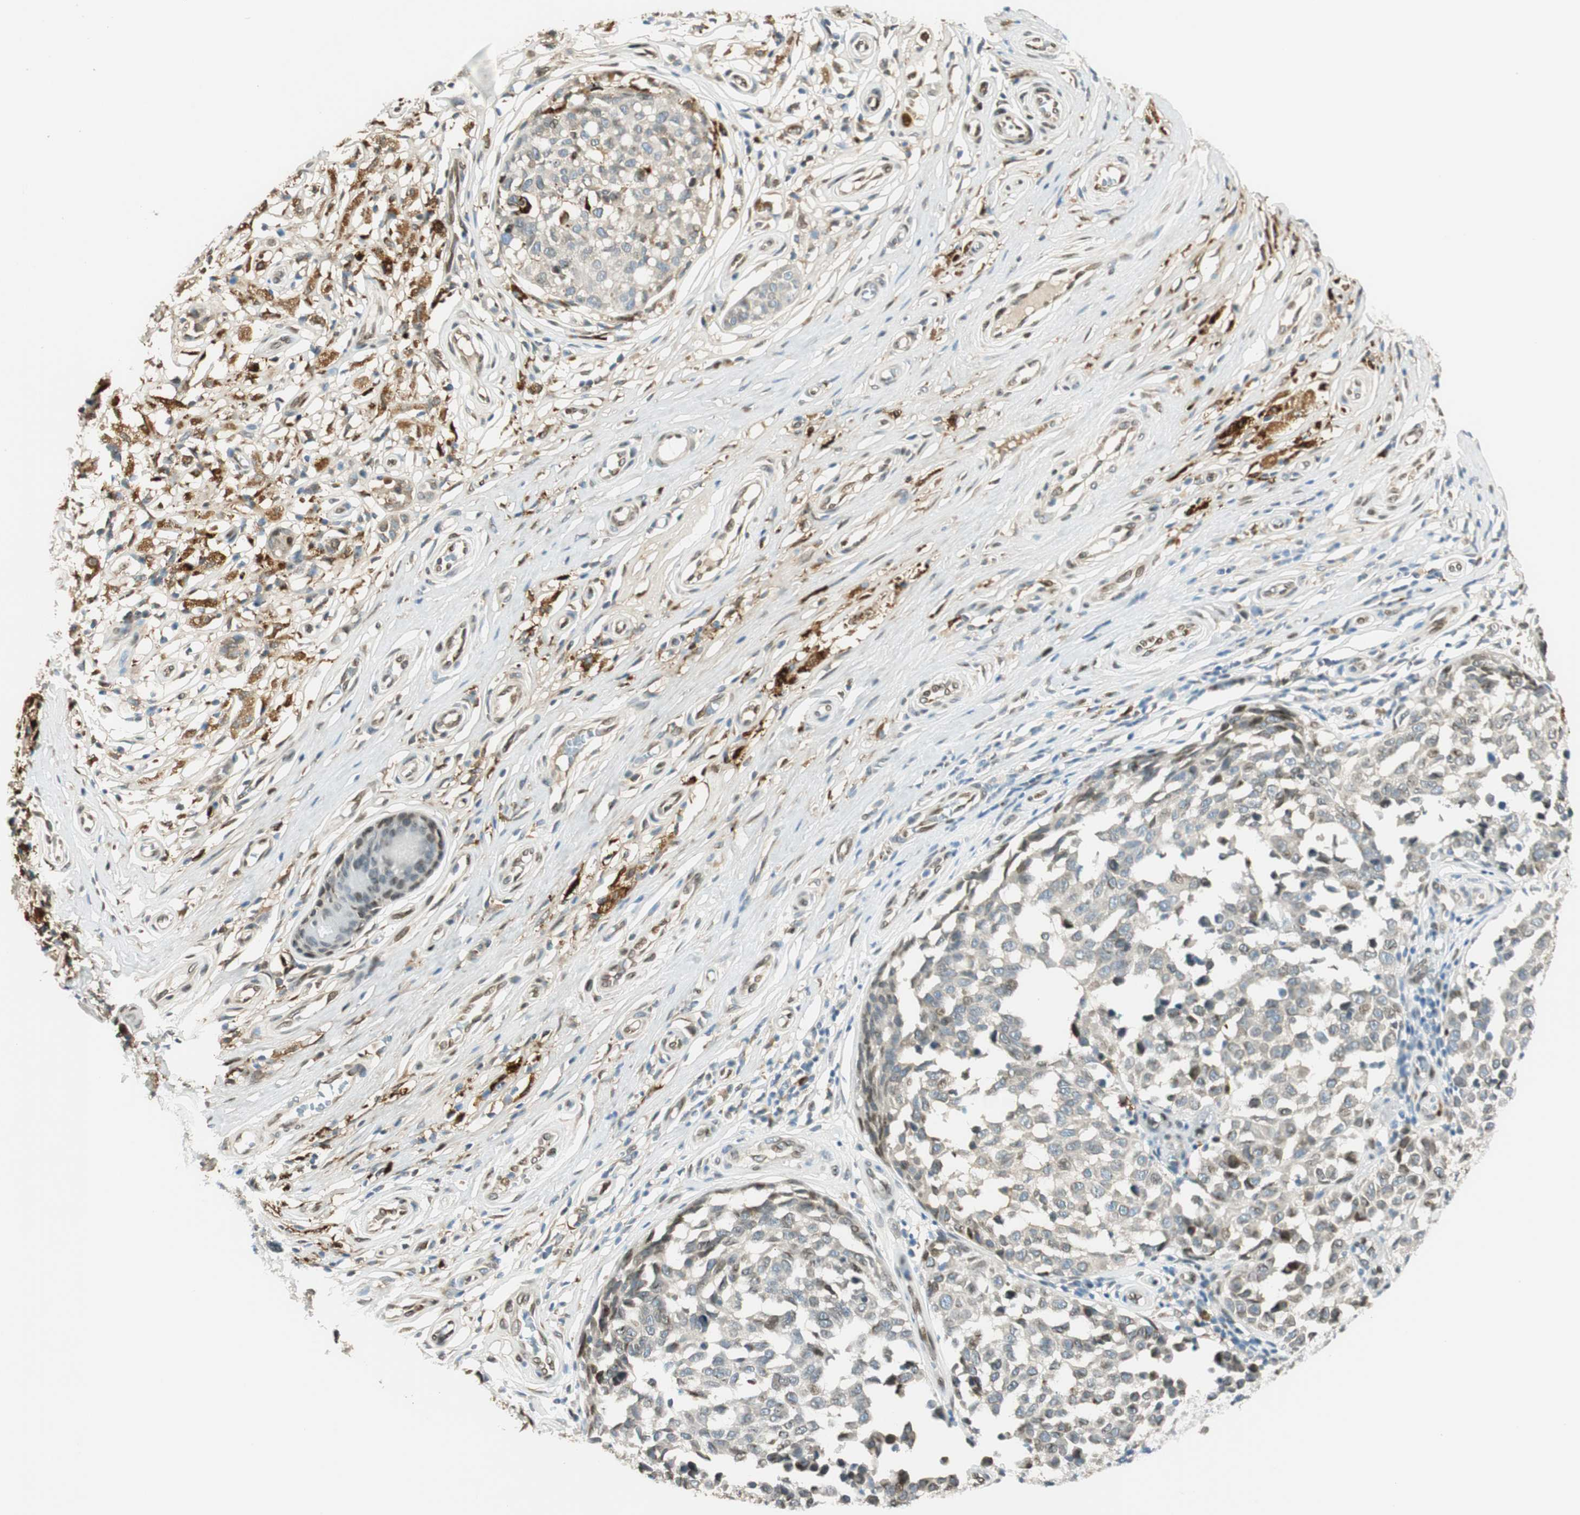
{"staining": {"intensity": "negative", "quantity": "none", "location": "none"}, "tissue": "melanoma", "cell_type": "Tumor cells", "image_type": "cancer", "snomed": [{"axis": "morphology", "description": "Malignant melanoma, NOS"}, {"axis": "topography", "description": "Skin"}], "caption": "A micrograph of human malignant melanoma is negative for staining in tumor cells. Nuclei are stained in blue.", "gene": "TMEM260", "patient": {"sex": "female", "age": 64}}